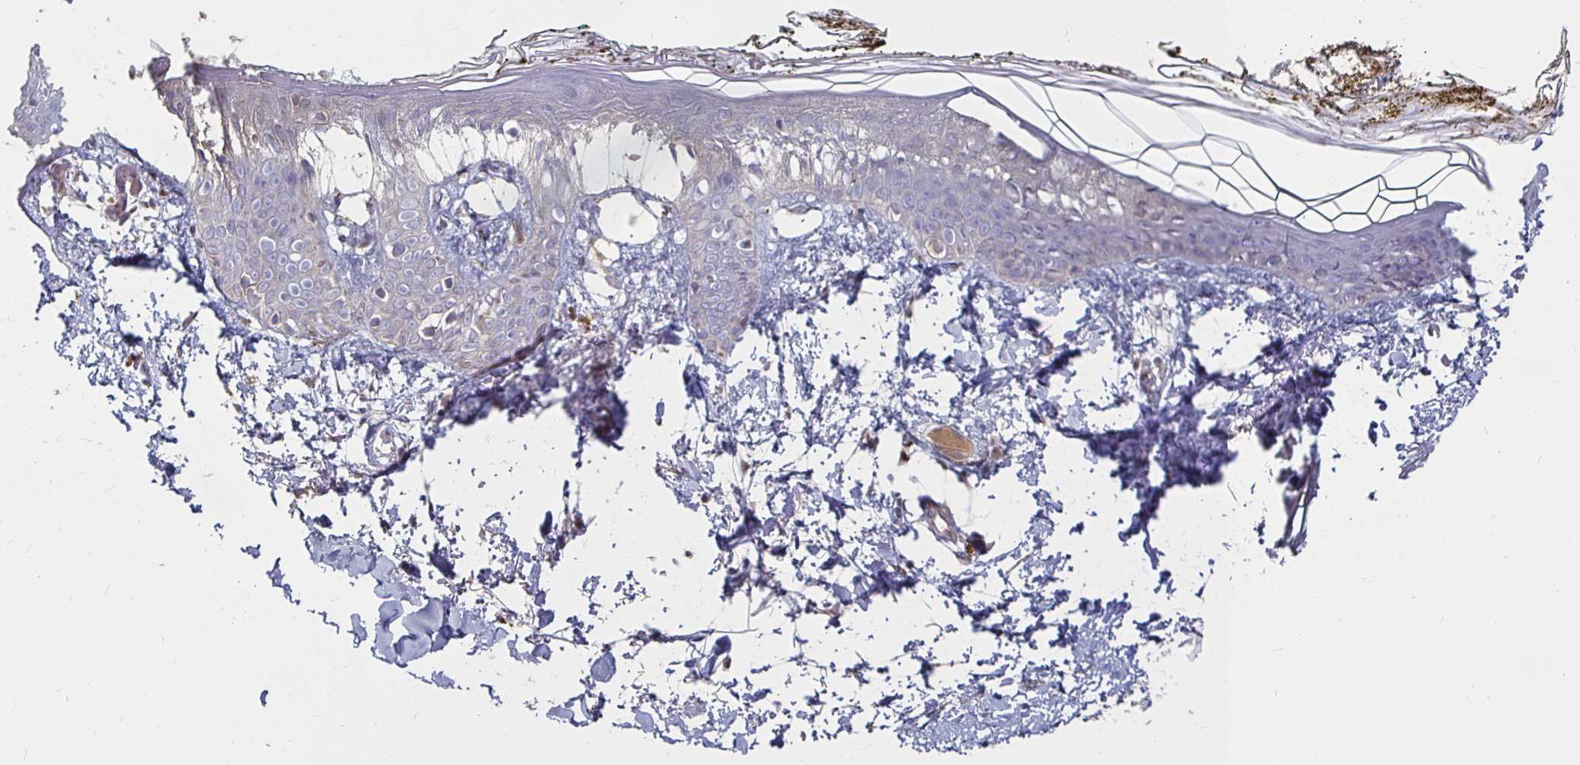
{"staining": {"intensity": "negative", "quantity": "none", "location": "none"}, "tissue": "skin", "cell_type": "Fibroblasts", "image_type": "normal", "snomed": [{"axis": "morphology", "description": "Normal tissue, NOS"}, {"axis": "topography", "description": "Skin"}], "caption": "Micrograph shows no significant protein staining in fibroblasts of normal skin. The staining is performed using DAB (3,3'-diaminobenzidine) brown chromogen with nuclei counter-stained in using hematoxylin.", "gene": "RNF144B", "patient": {"sex": "female", "age": 34}}